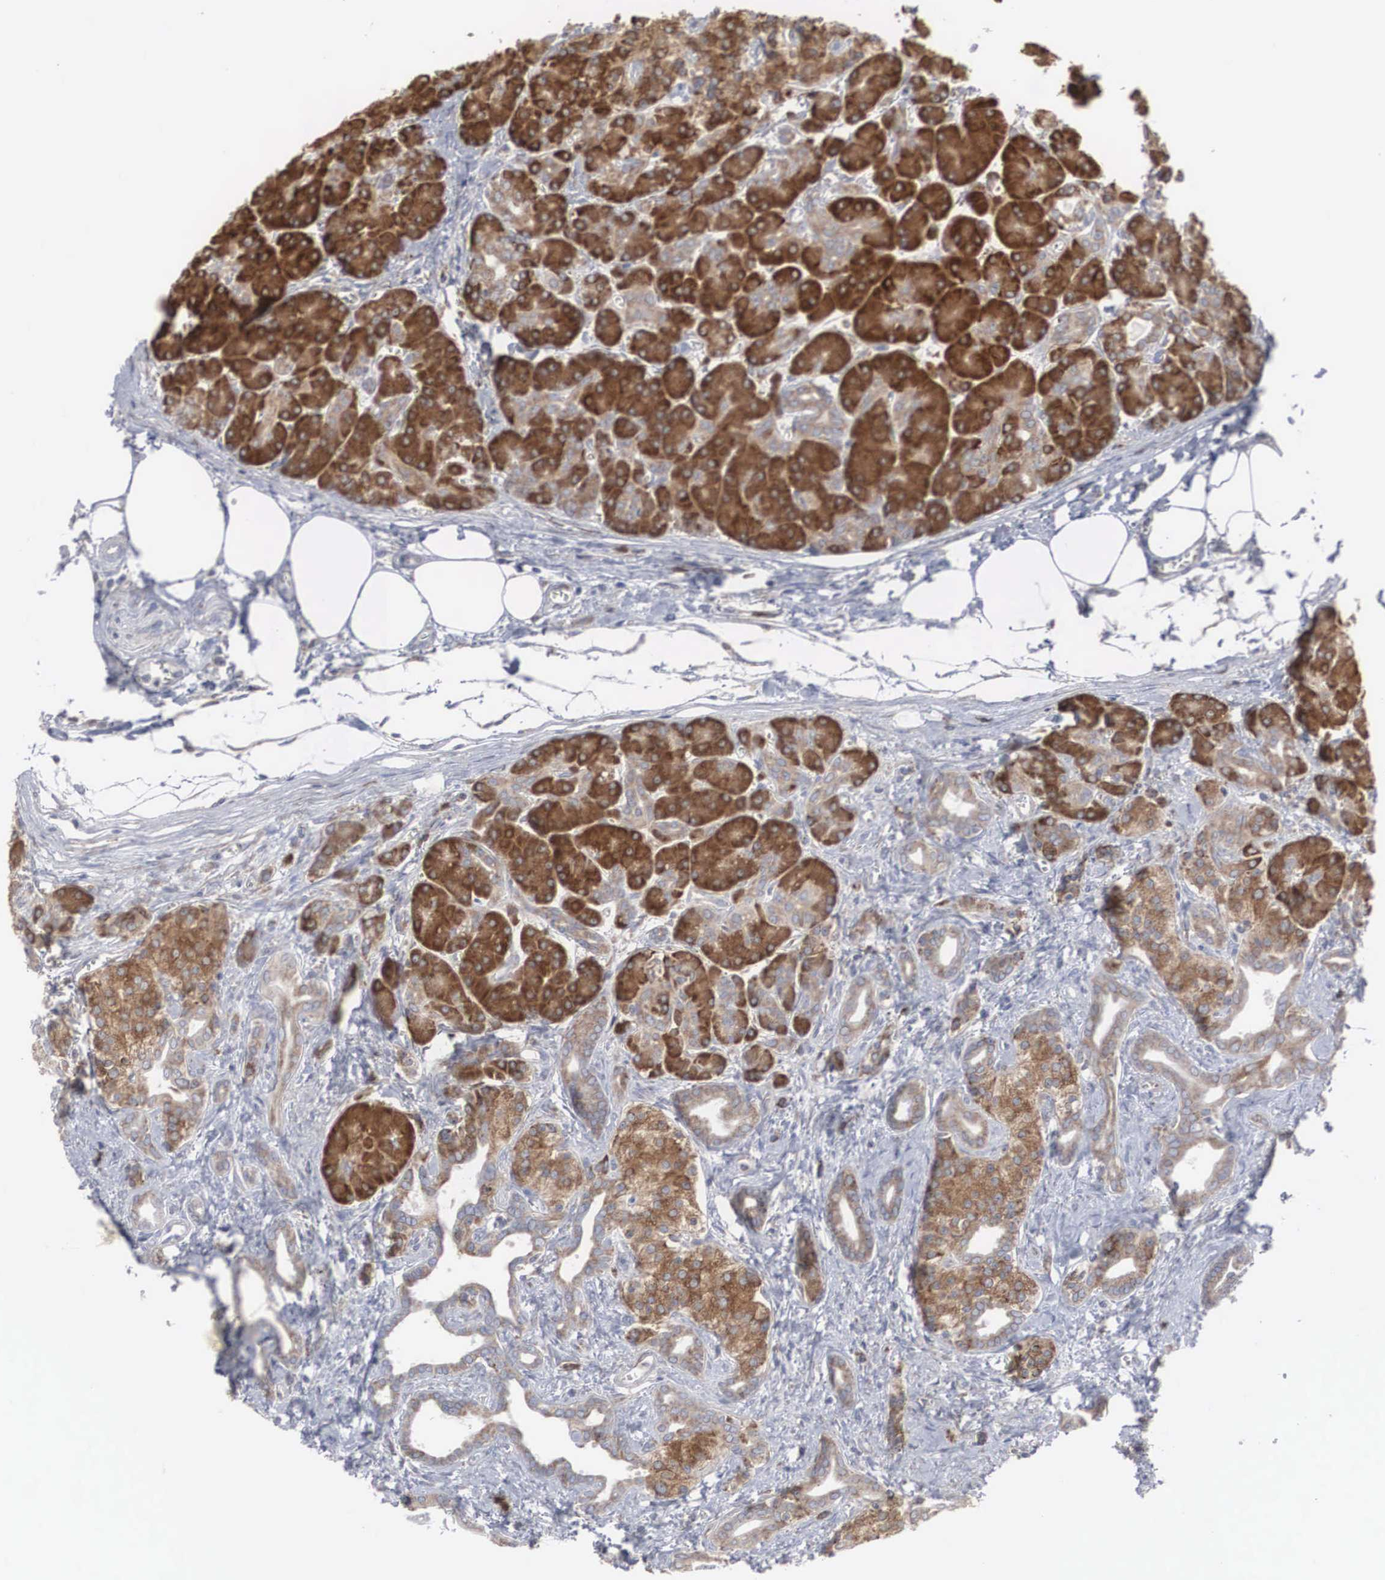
{"staining": {"intensity": "strong", "quantity": ">75%", "location": "cytoplasmic/membranous"}, "tissue": "pancreas", "cell_type": "Exocrine glandular cells", "image_type": "normal", "snomed": [{"axis": "morphology", "description": "Normal tissue, NOS"}, {"axis": "topography", "description": "Pancreas"}], "caption": "DAB immunohistochemical staining of benign pancreas demonstrates strong cytoplasmic/membranous protein expression in approximately >75% of exocrine glandular cells. Immunohistochemistry stains the protein in brown and the nuclei are stained blue.", "gene": "CTAGE15", "patient": {"sex": "male", "age": 73}}